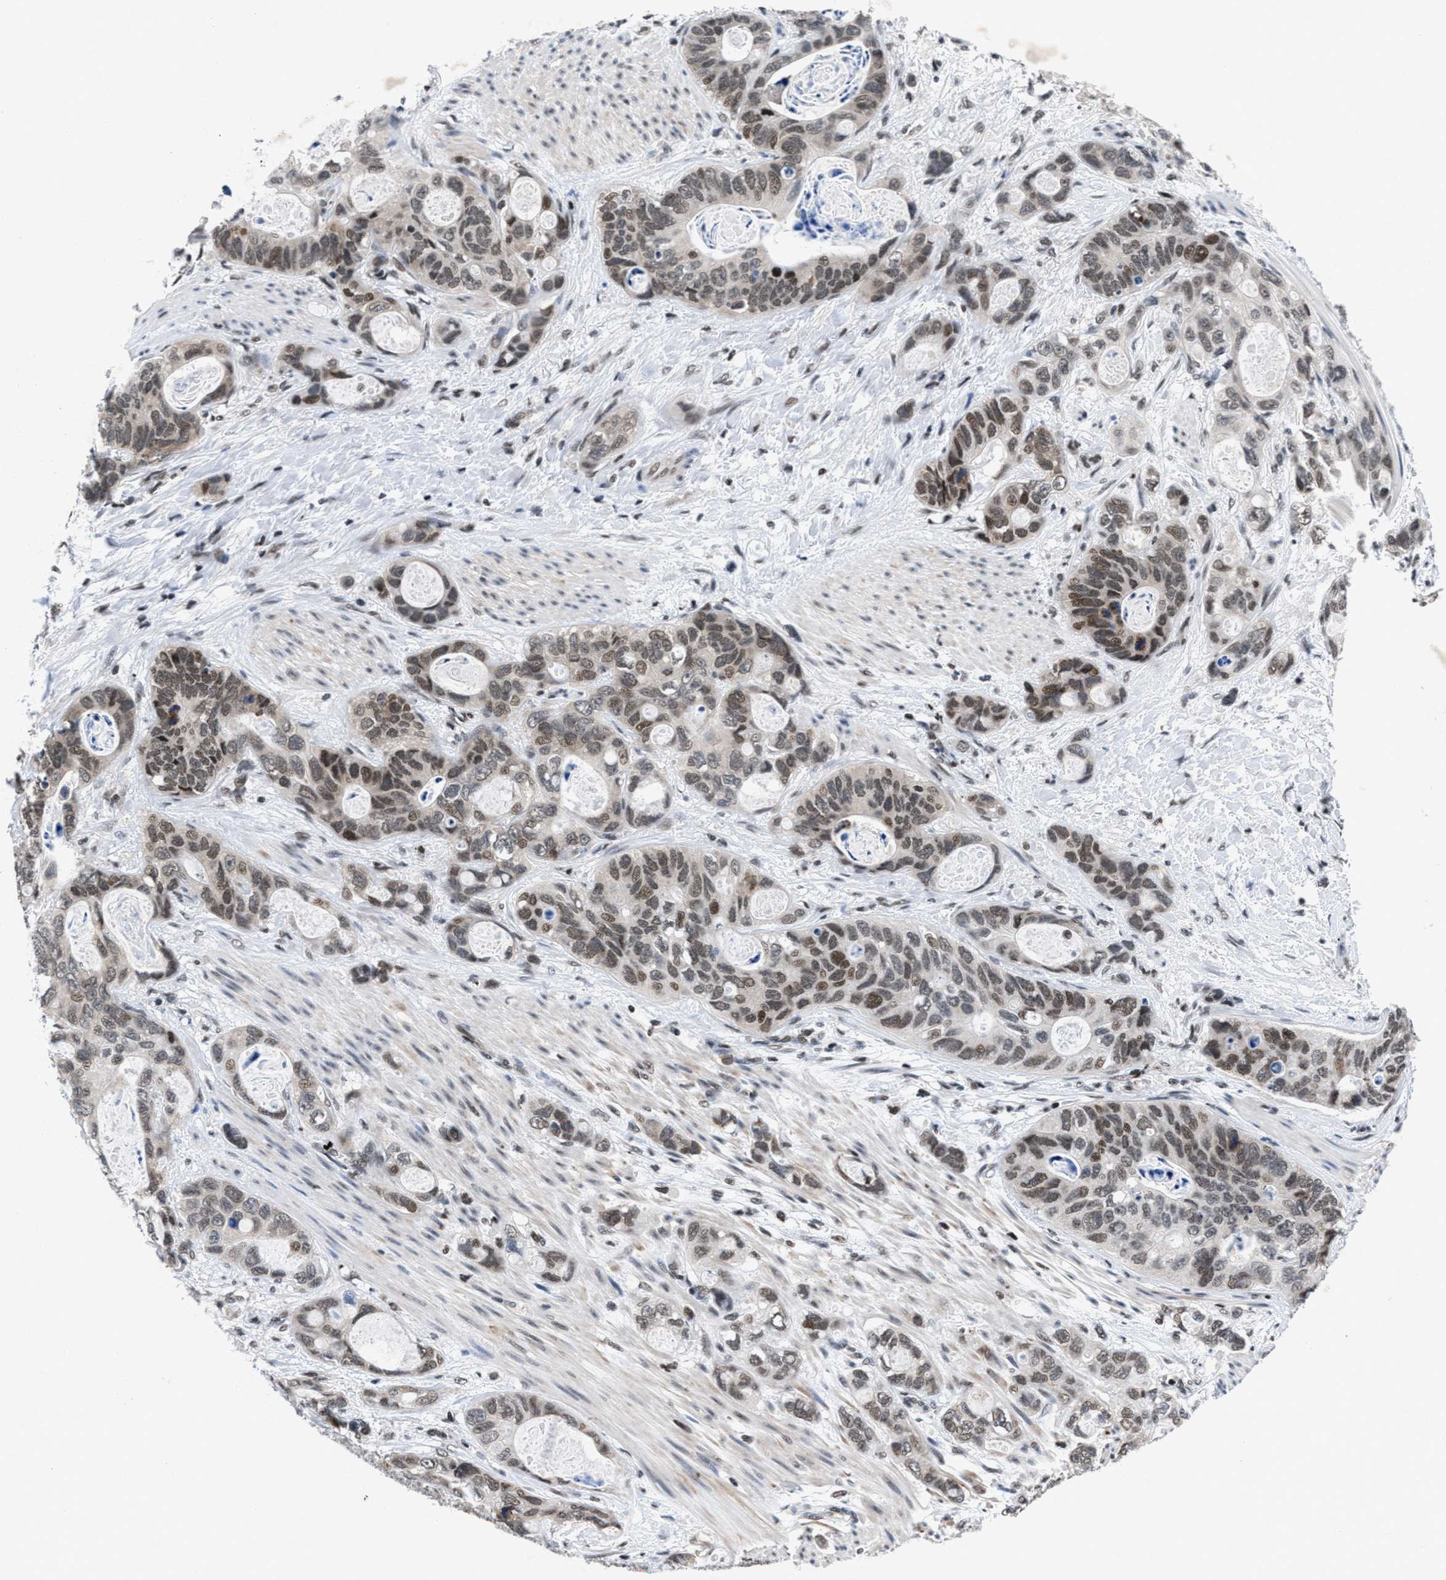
{"staining": {"intensity": "weak", "quantity": ">75%", "location": "nuclear"}, "tissue": "stomach cancer", "cell_type": "Tumor cells", "image_type": "cancer", "snomed": [{"axis": "morphology", "description": "Normal tissue, NOS"}, {"axis": "morphology", "description": "Adenocarcinoma, NOS"}, {"axis": "topography", "description": "Stomach"}], "caption": "This is a micrograph of IHC staining of stomach adenocarcinoma, which shows weak staining in the nuclear of tumor cells.", "gene": "WDR81", "patient": {"sex": "female", "age": 89}}